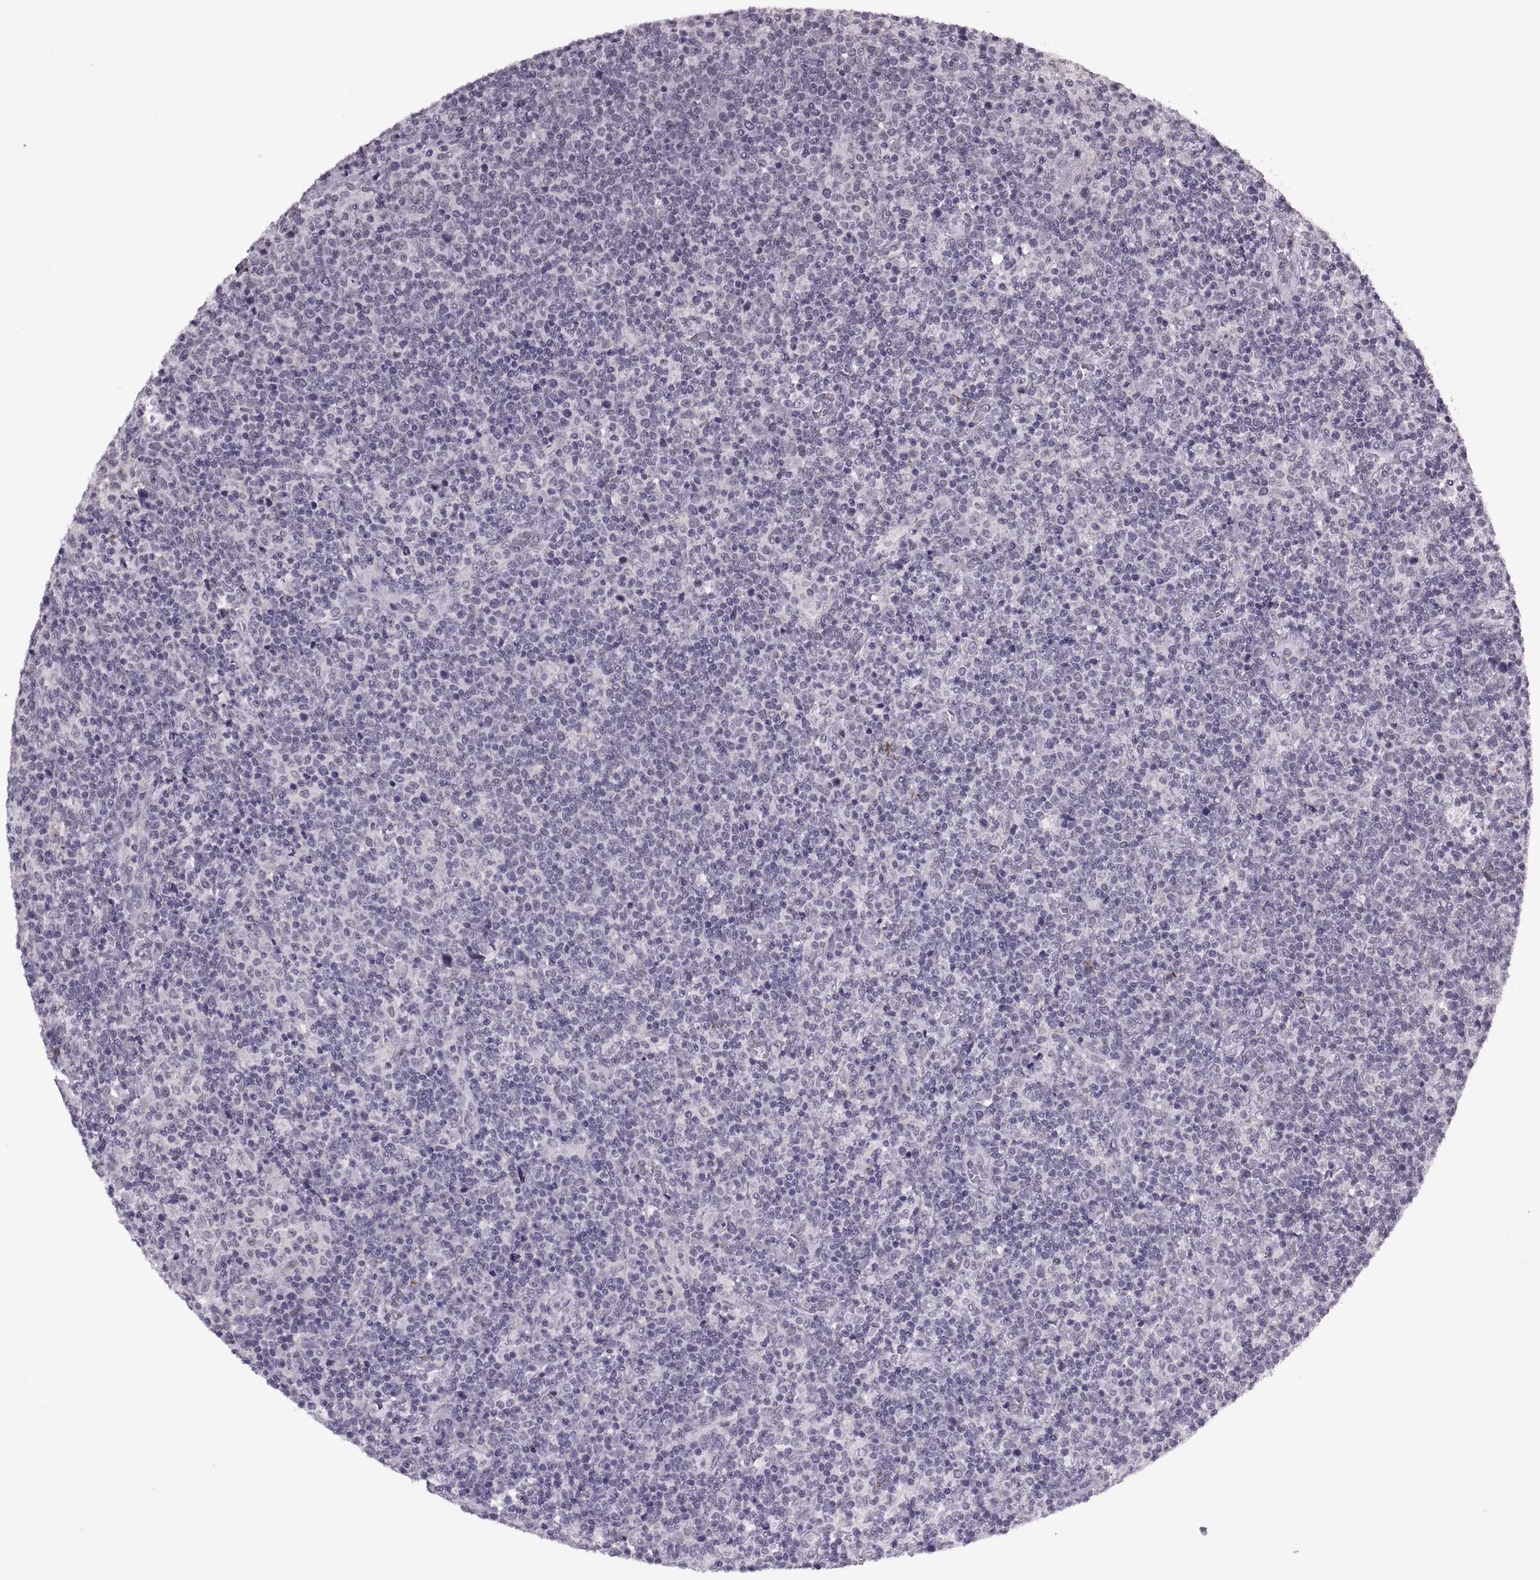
{"staining": {"intensity": "negative", "quantity": "none", "location": "none"}, "tissue": "lymphoma", "cell_type": "Tumor cells", "image_type": "cancer", "snomed": [{"axis": "morphology", "description": "Malignant lymphoma, non-Hodgkin's type, High grade"}, {"axis": "topography", "description": "Lymph node"}], "caption": "Immunohistochemical staining of human malignant lymphoma, non-Hodgkin's type (high-grade) exhibits no significant expression in tumor cells.", "gene": "OTP", "patient": {"sex": "male", "age": 61}}